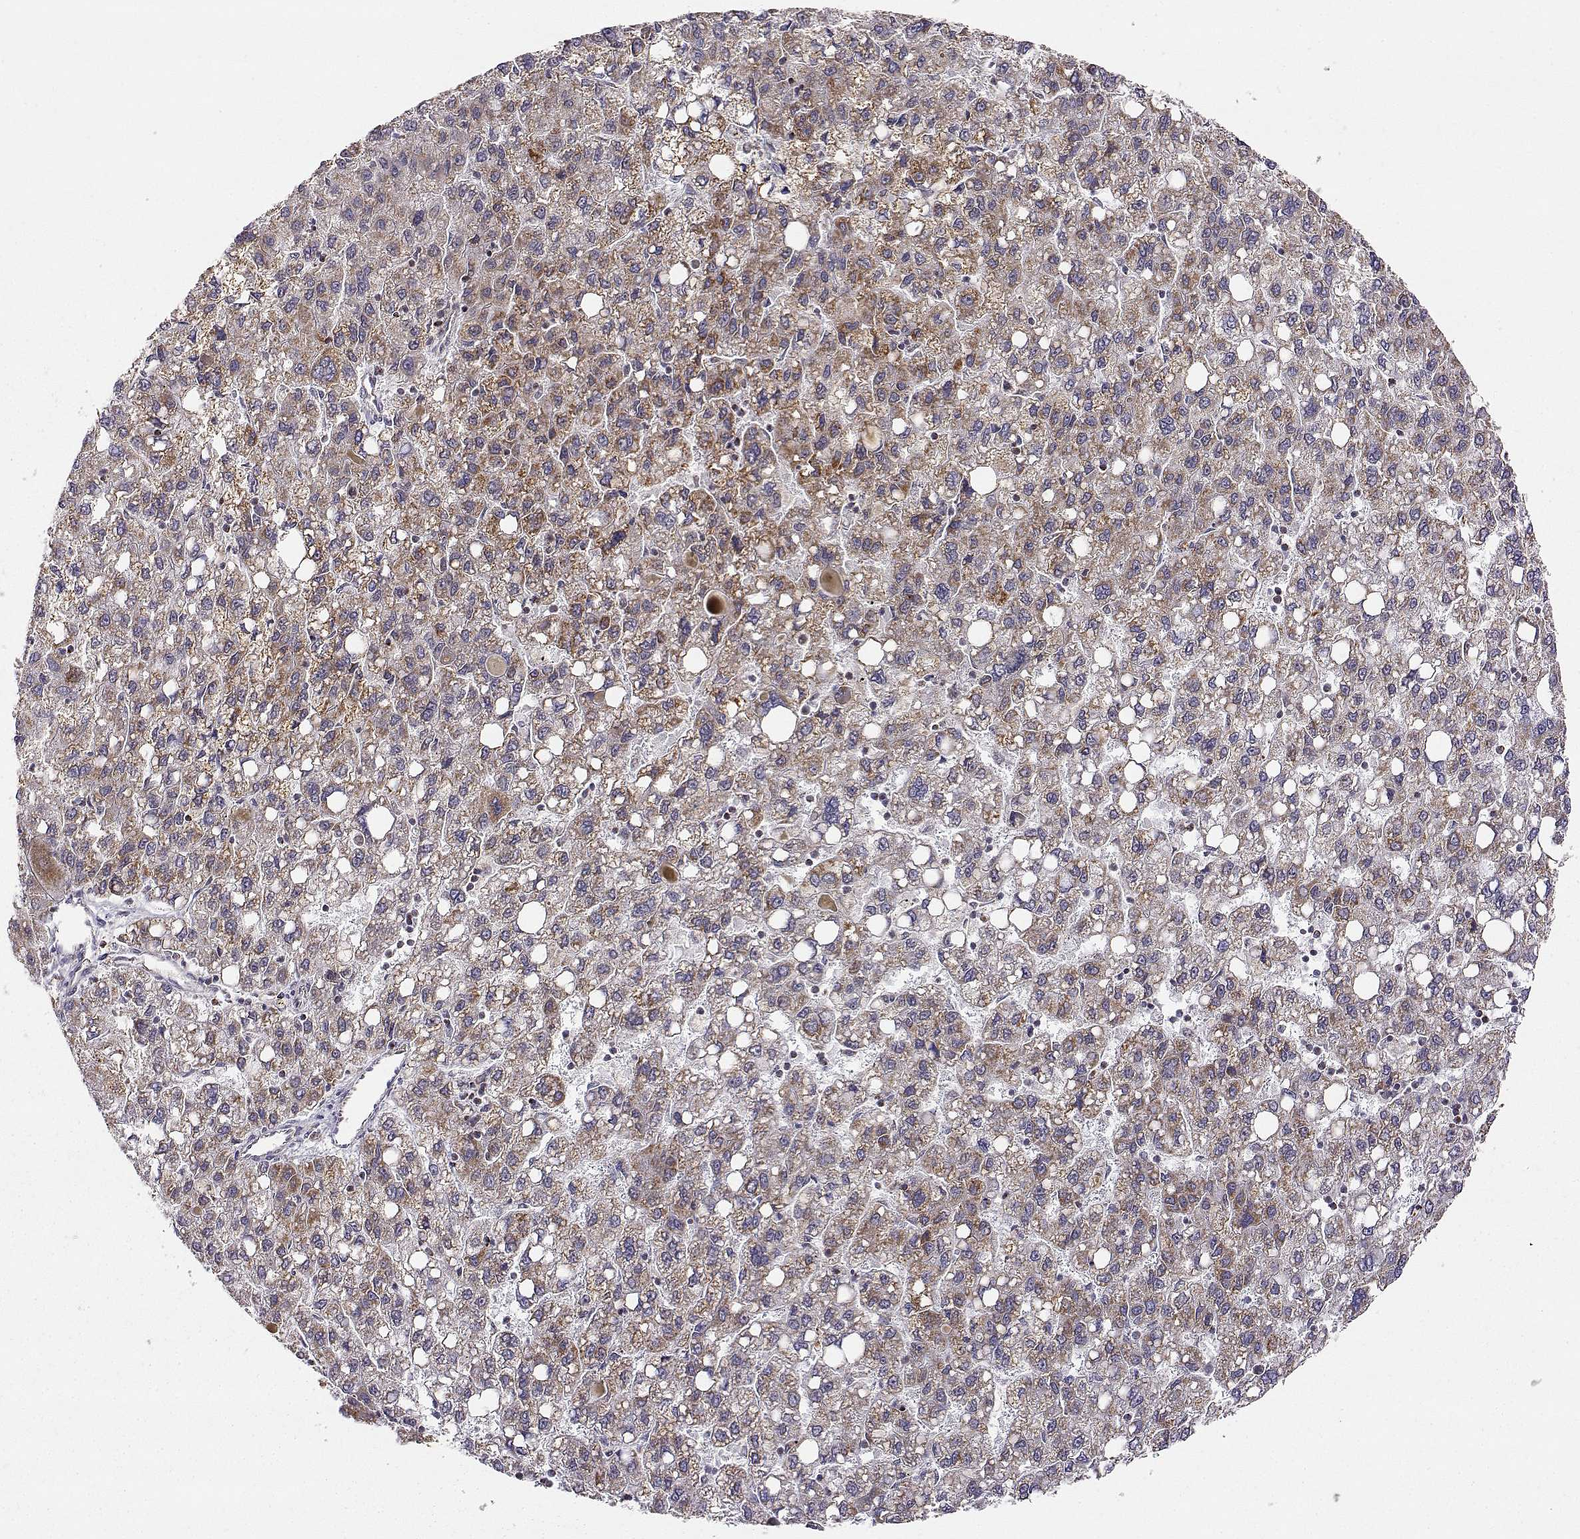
{"staining": {"intensity": "moderate", "quantity": "25%-75%", "location": "cytoplasmic/membranous"}, "tissue": "liver cancer", "cell_type": "Tumor cells", "image_type": "cancer", "snomed": [{"axis": "morphology", "description": "Carcinoma, Hepatocellular, NOS"}, {"axis": "topography", "description": "Liver"}], "caption": "Protein analysis of liver cancer (hepatocellular carcinoma) tissue demonstrates moderate cytoplasmic/membranous expression in approximately 25%-75% of tumor cells. The staining was performed using DAB, with brown indicating positive protein expression. Nuclei are stained blue with hematoxylin.", "gene": "EXOG", "patient": {"sex": "female", "age": 82}}